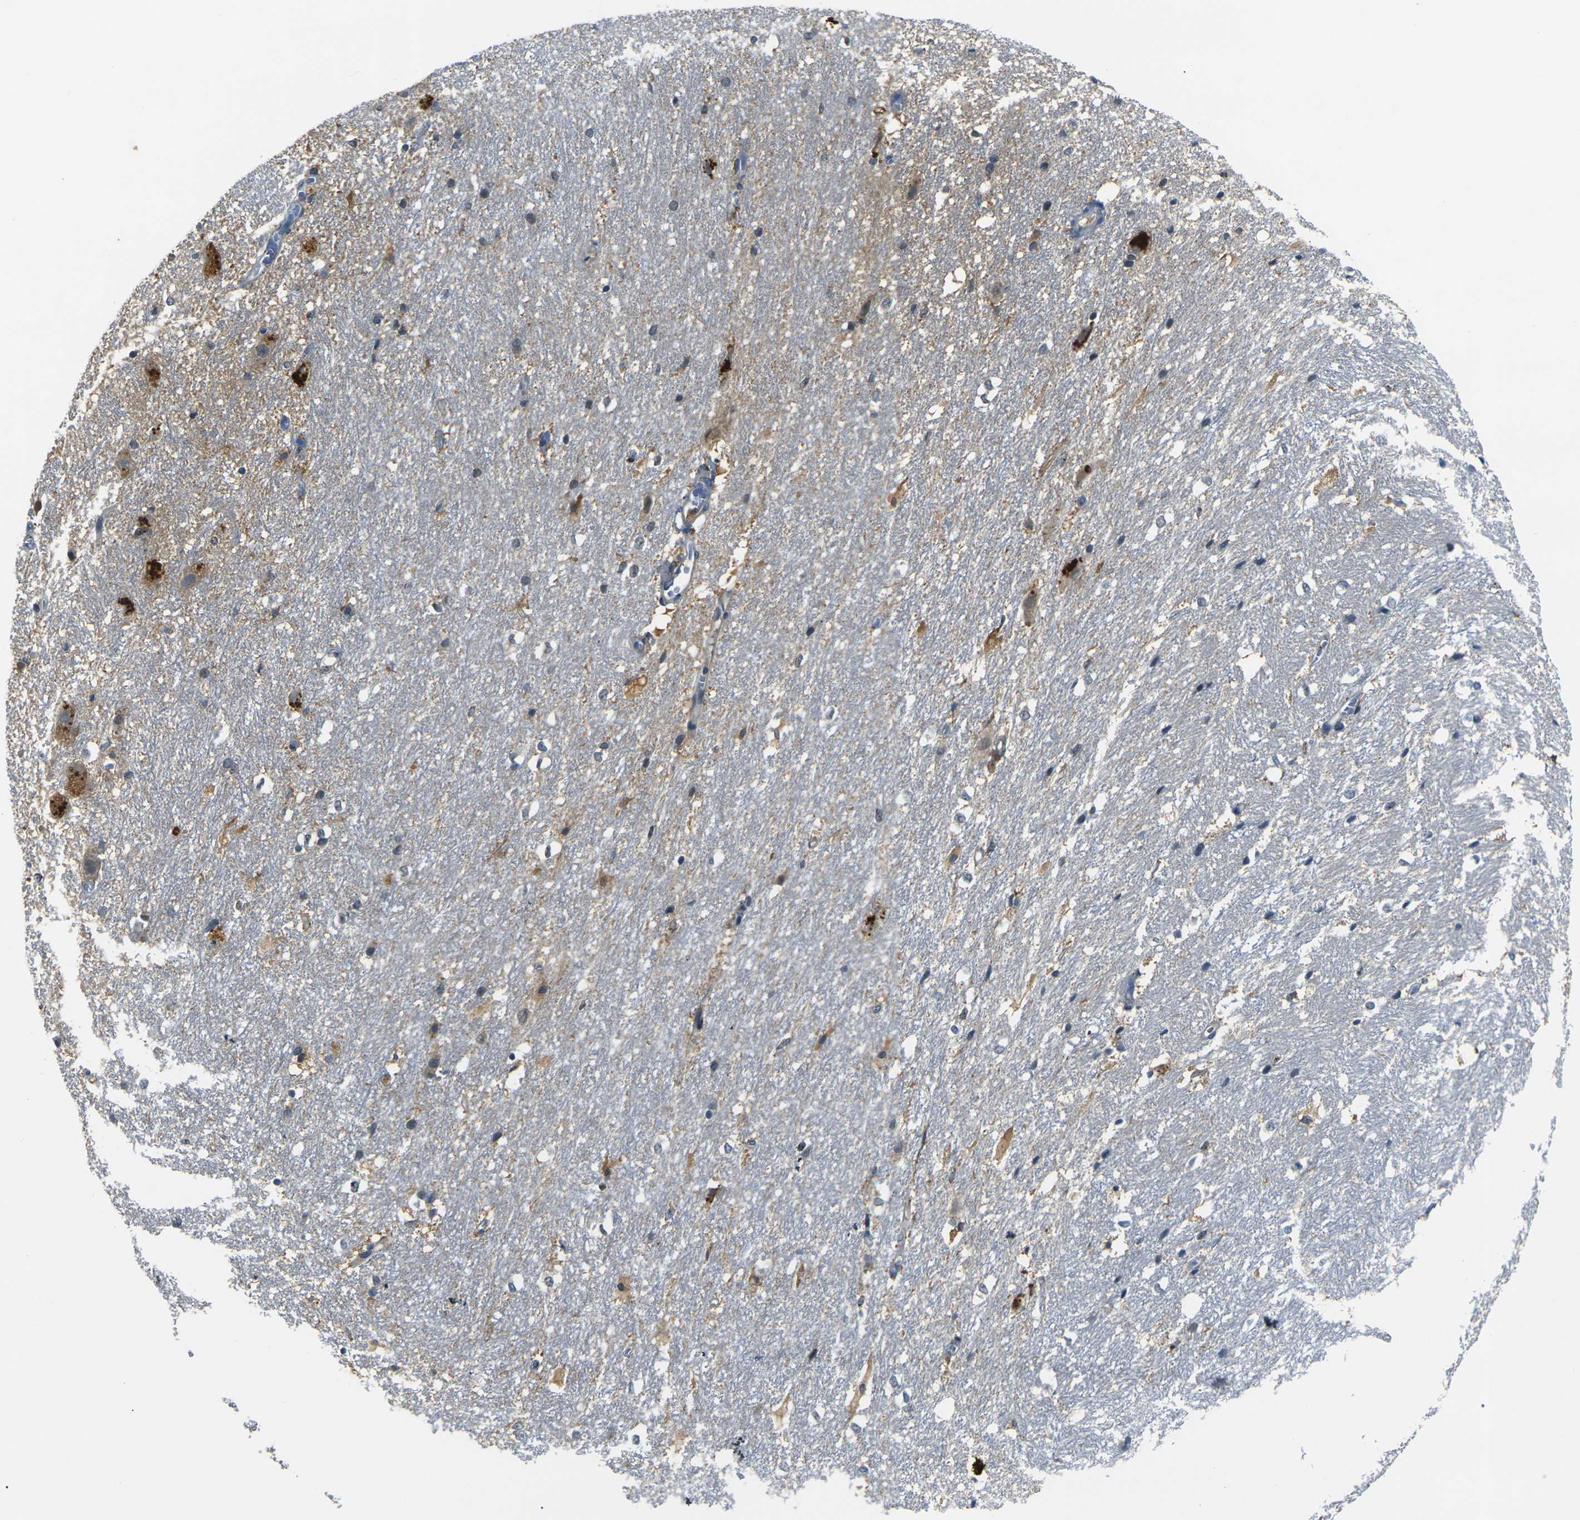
{"staining": {"intensity": "moderate", "quantity": "25%-75%", "location": "cytoplasmic/membranous"}, "tissue": "hippocampus", "cell_type": "Glial cells", "image_type": "normal", "snomed": [{"axis": "morphology", "description": "Normal tissue, NOS"}, {"axis": "topography", "description": "Hippocampus"}], "caption": "Hippocampus stained with immunohistochemistry (IHC) demonstrates moderate cytoplasmic/membranous positivity in approximately 25%-75% of glial cells.", "gene": "PIGL", "patient": {"sex": "female", "age": 19}}